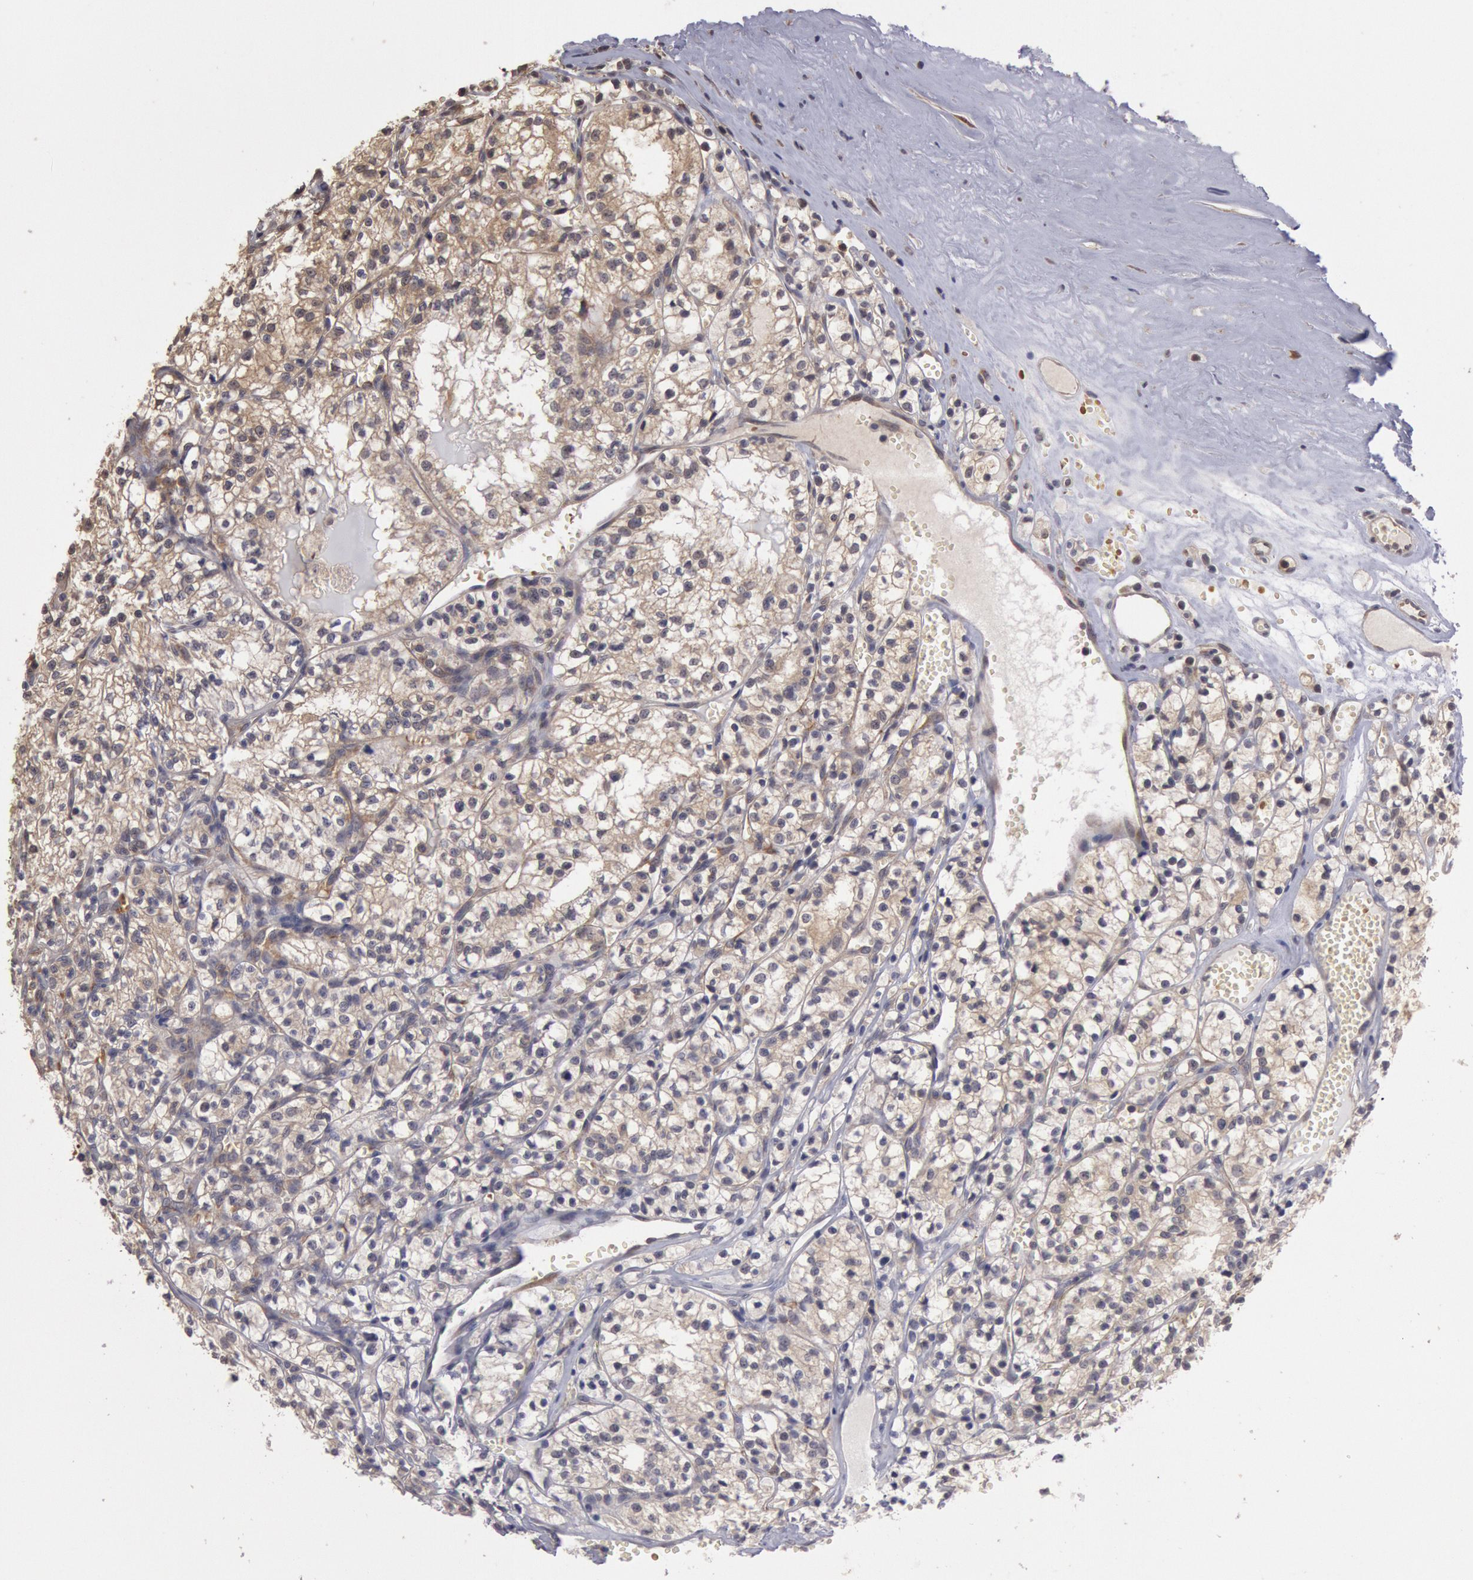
{"staining": {"intensity": "weak", "quantity": ">75%", "location": "cytoplasmic/membranous"}, "tissue": "renal cancer", "cell_type": "Tumor cells", "image_type": "cancer", "snomed": [{"axis": "morphology", "description": "Adenocarcinoma, NOS"}, {"axis": "topography", "description": "Kidney"}], "caption": "Weak cytoplasmic/membranous protein positivity is present in about >75% of tumor cells in renal cancer (adenocarcinoma). (DAB IHC, brown staining for protein, blue staining for nuclei).", "gene": "USP14", "patient": {"sex": "male", "age": 61}}